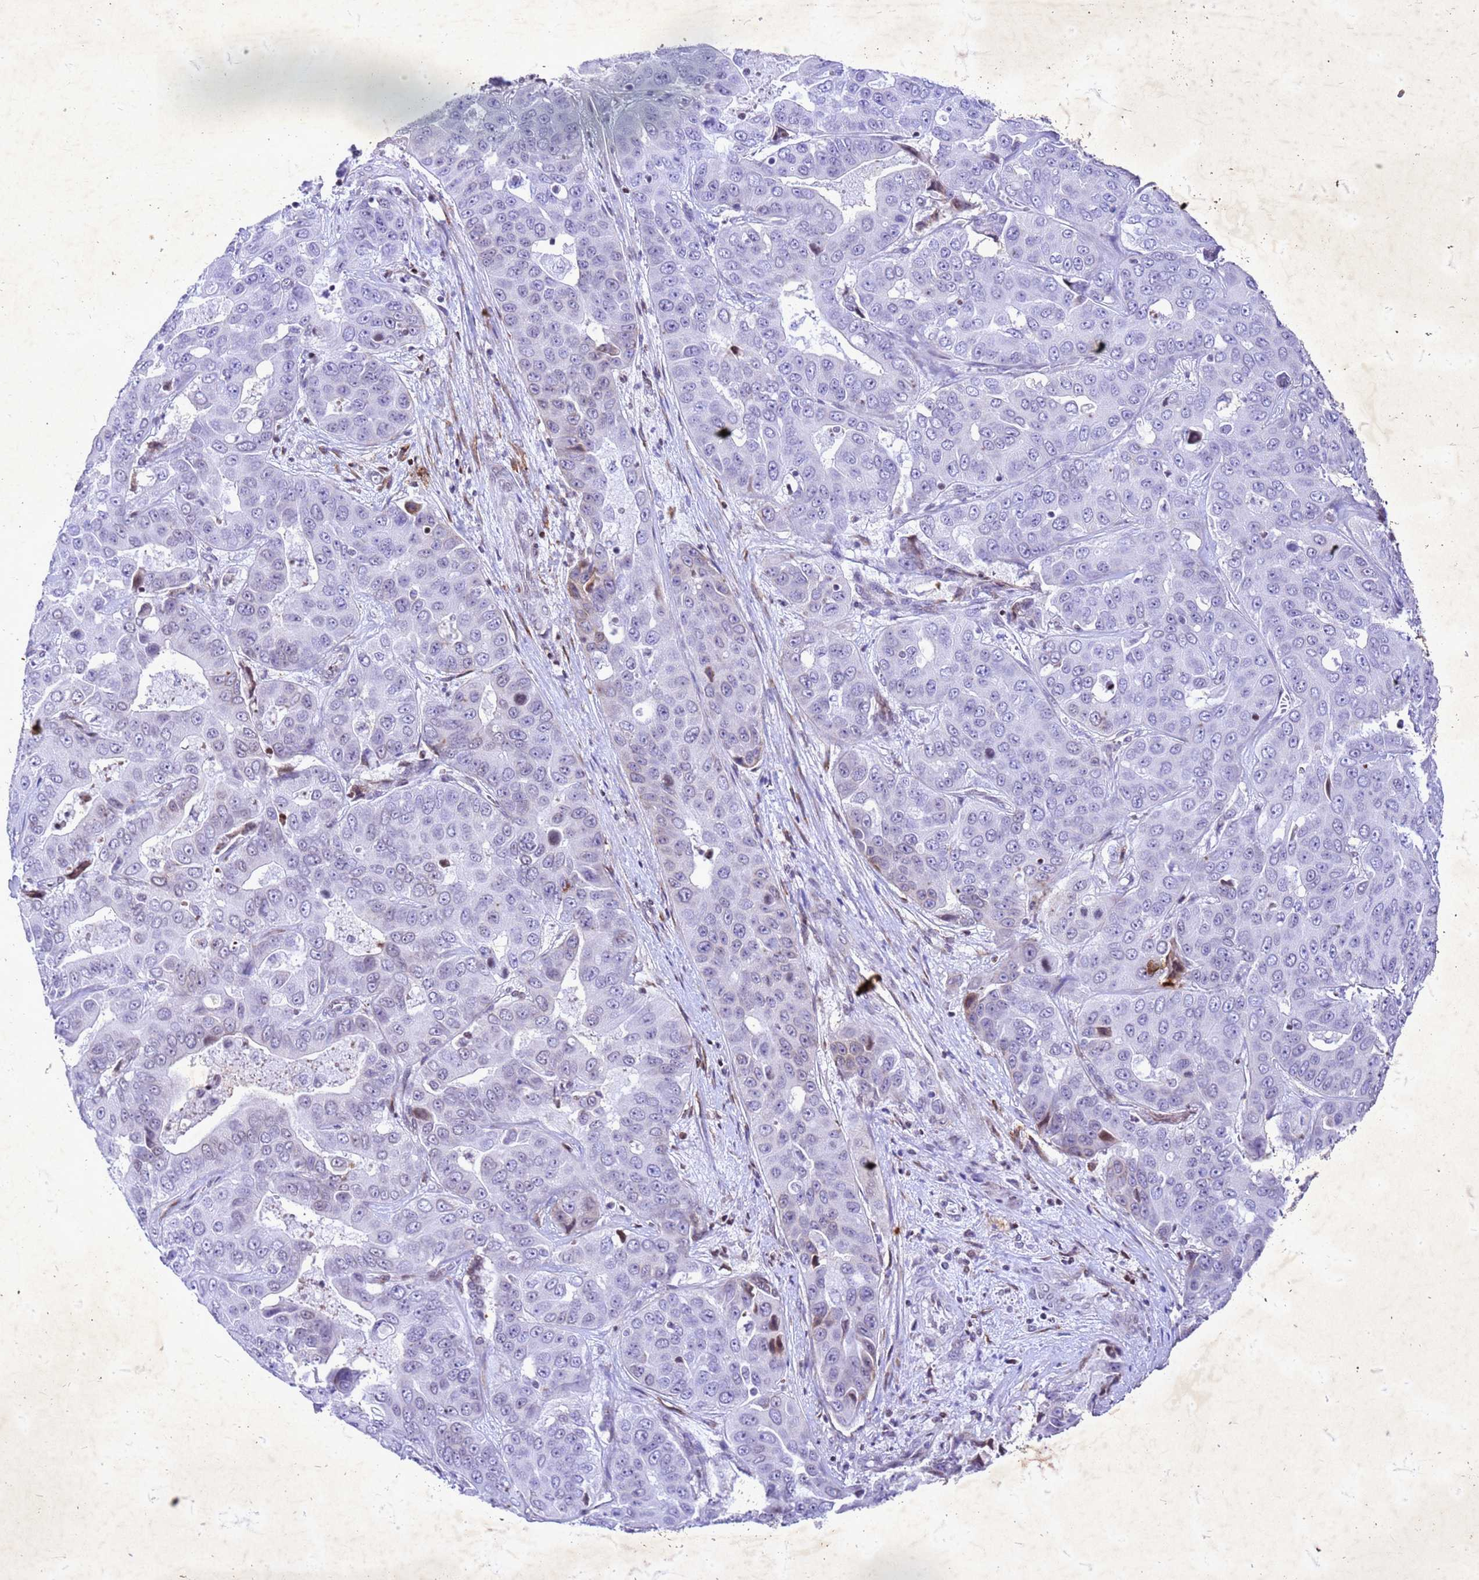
{"staining": {"intensity": "negative", "quantity": "none", "location": "none"}, "tissue": "liver cancer", "cell_type": "Tumor cells", "image_type": "cancer", "snomed": [{"axis": "morphology", "description": "Cholangiocarcinoma"}, {"axis": "topography", "description": "Liver"}], "caption": "IHC histopathology image of human liver cholangiocarcinoma stained for a protein (brown), which reveals no staining in tumor cells.", "gene": "COPS9", "patient": {"sex": "female", "age": 52}}